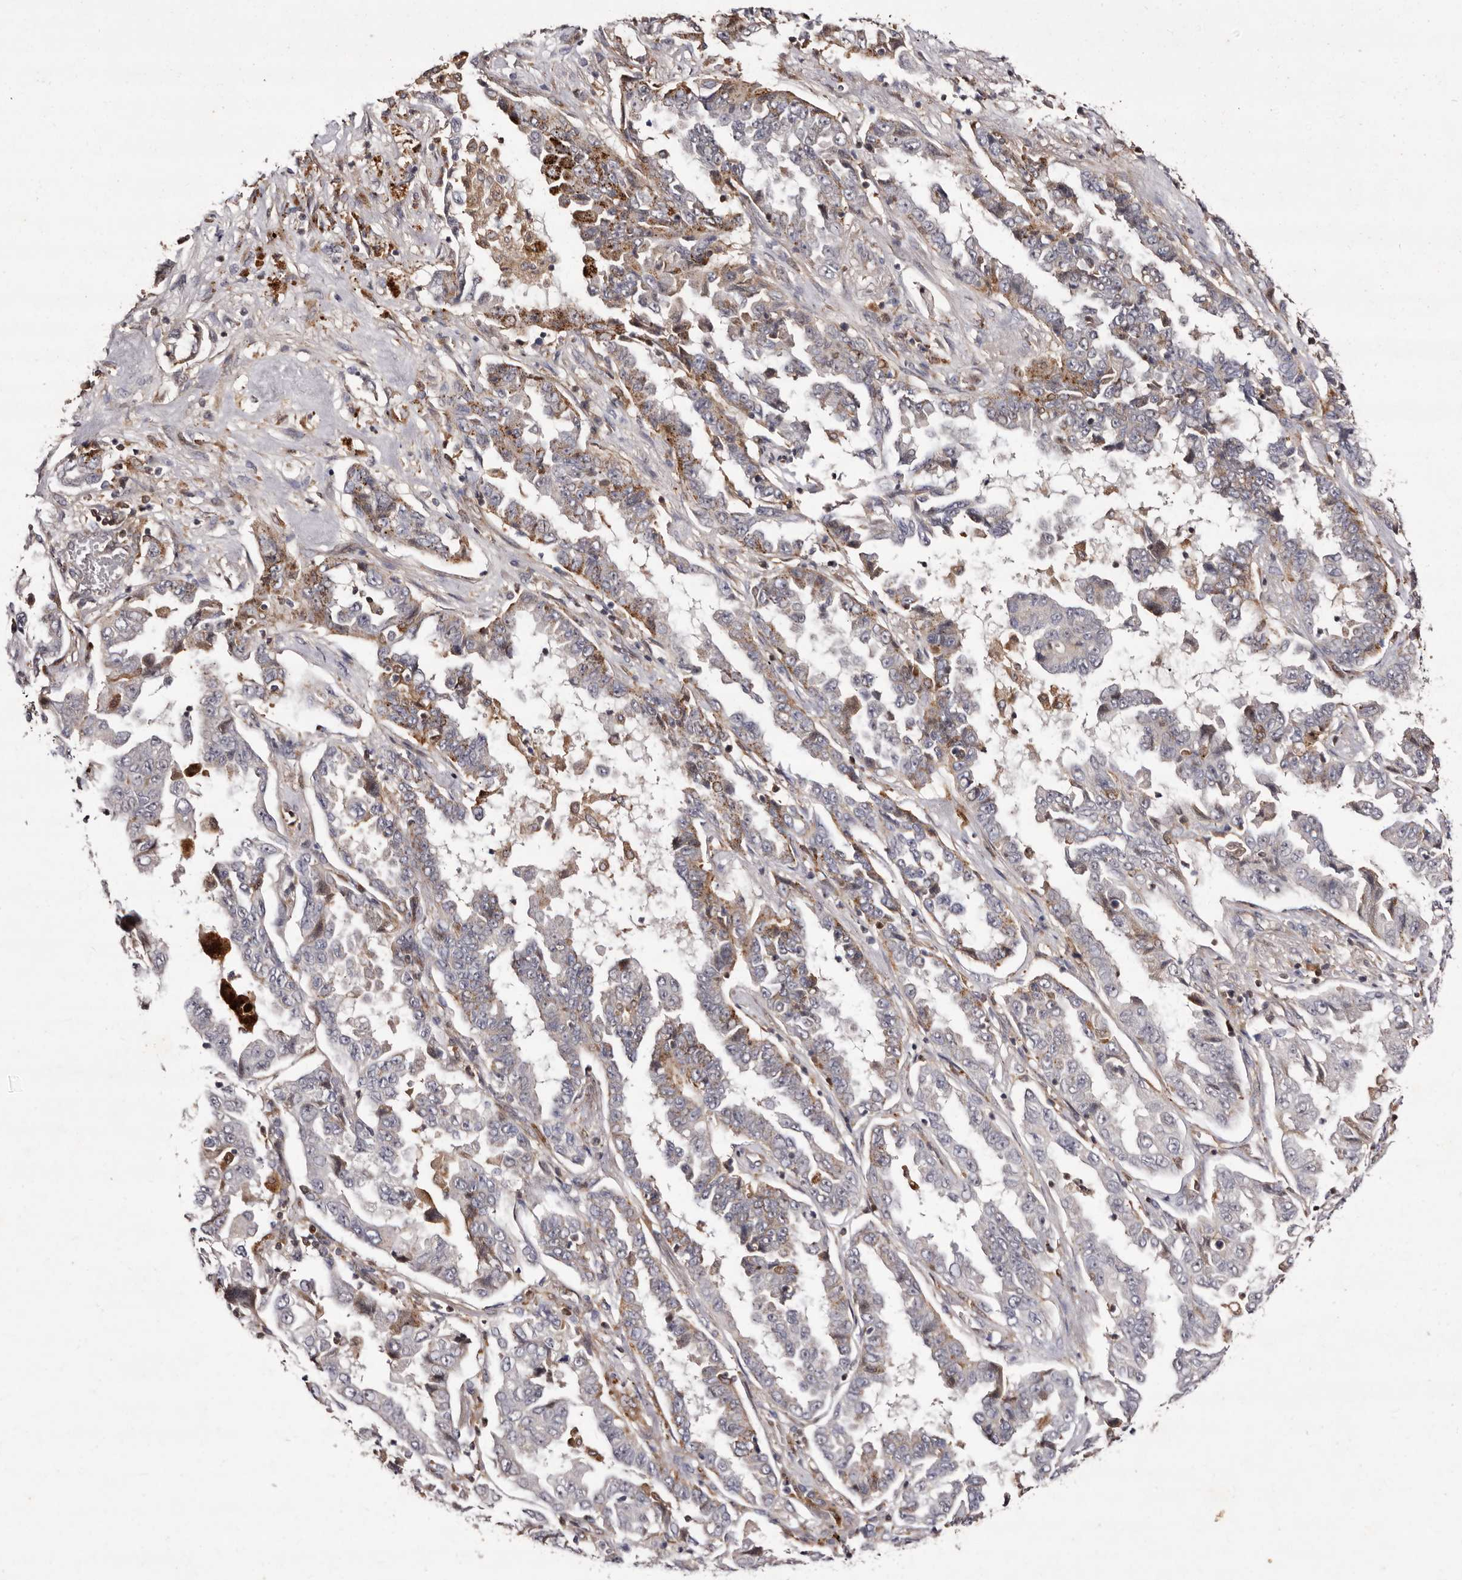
{"staining": {"intensity": "moderate", "quantity": "<25%", "location": "cytoplasmic/membranous"}, "tissue": "lung cancer", "cell_type": "Tumor cells", "image_type": "cancer", "snomed": [{"axis": "morphology", "description": "Adenocarcinoma, NOS"}, {"axis": "topography", "description": "Lung"}], "caption": "Human lung cancer stained with a brown dye exhibits moderate cytoplasmic/membranous positive positivity in approximately <25% of tumor cells.", "gene": "GIMAP4", "patient": {"sex": "female", "age": 51}}